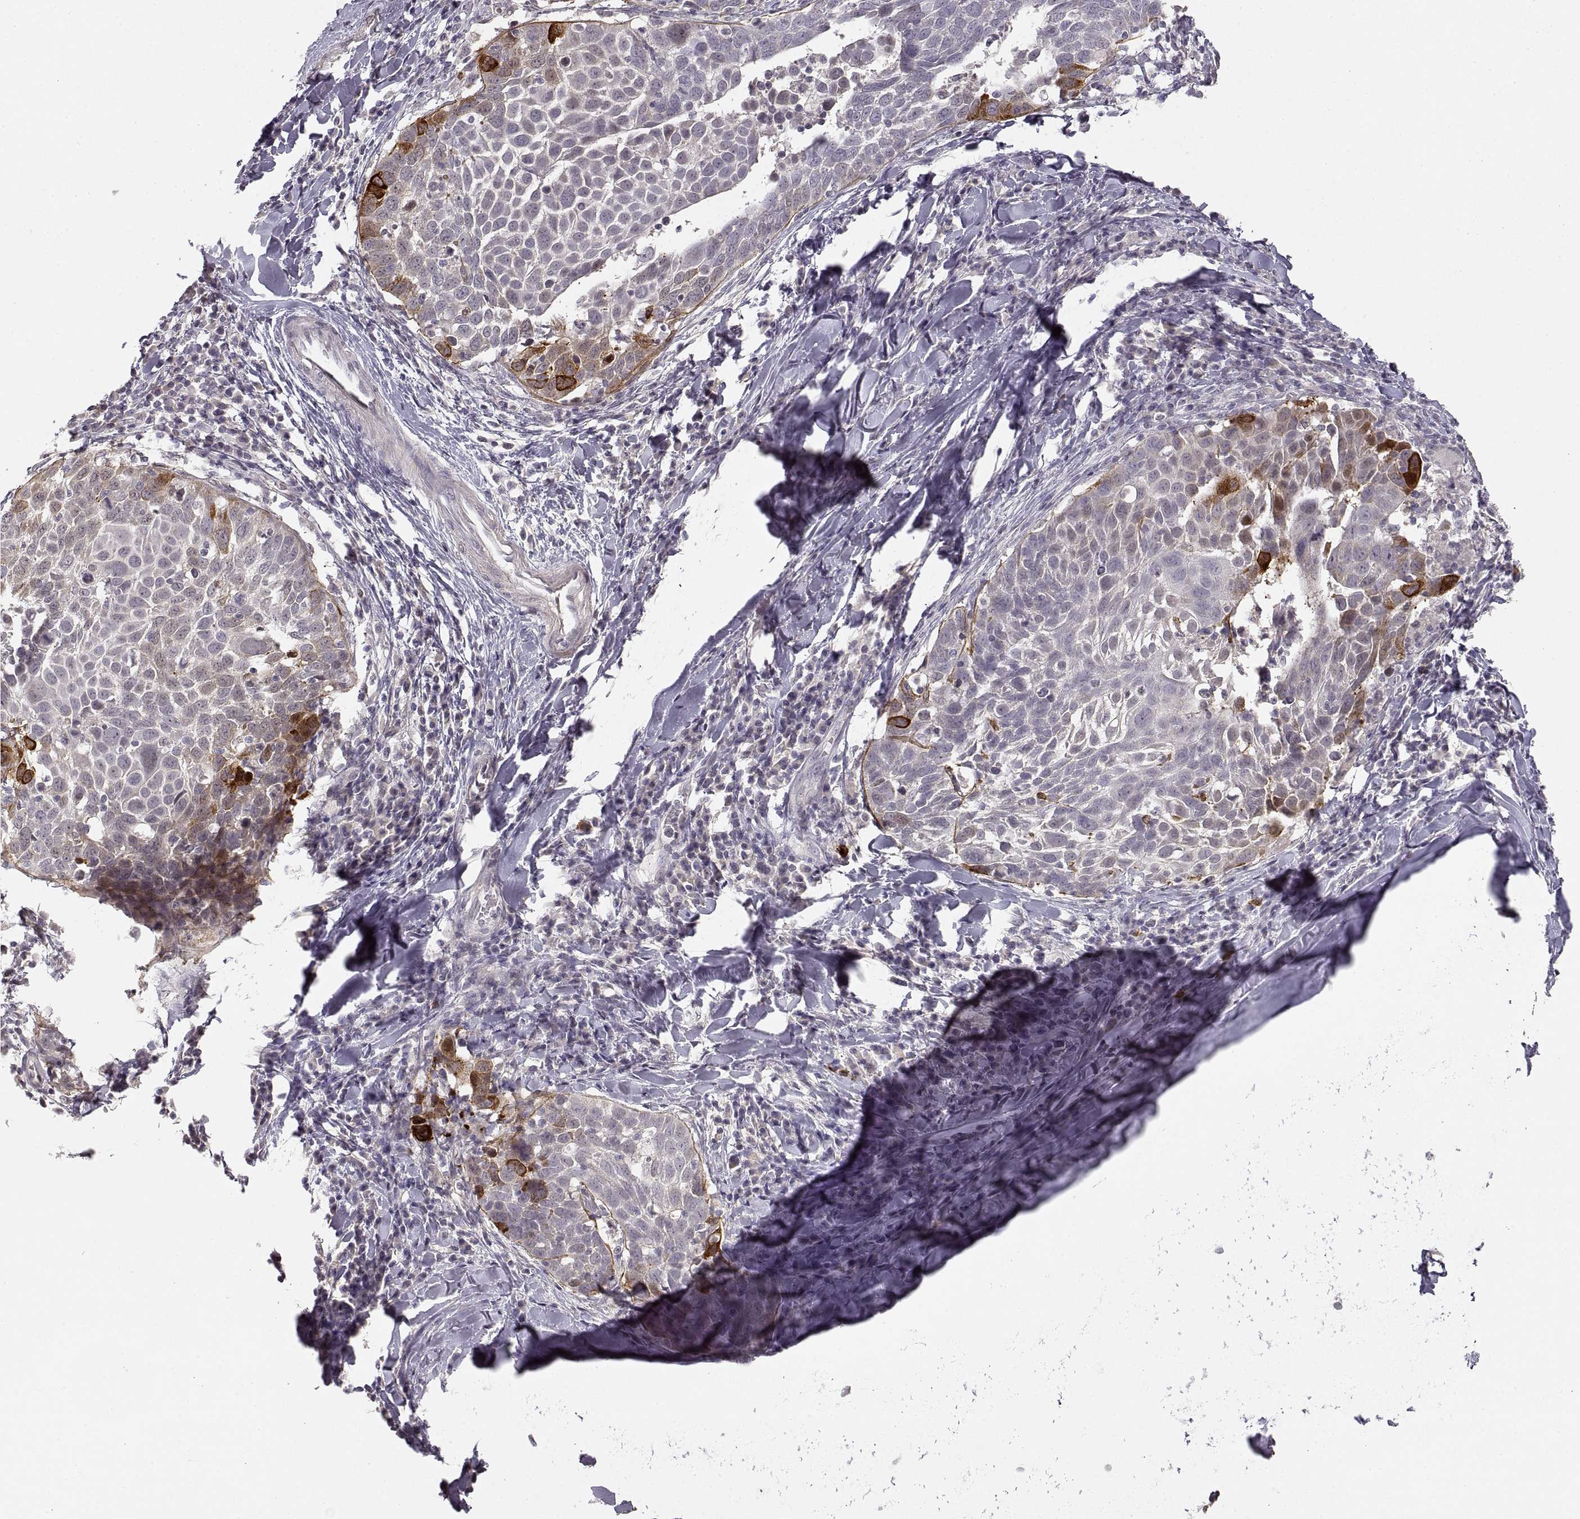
{"staining": {"intensity": "strong", "quantity": "<25%", "location": "cytoplasmic/membranous"}, "tissue": "lung cancer", "cell_type": "Tumor cells", "image_type": "cancer", "snomed": [{"axis": "morphology", "description": "Squamous cell carcinoma, NOS"}, {"axis": "topography", "description": "Lung"}], "caption": "Tumor cells show medium levels of strong cytoplasmic/membranous positivity in about <25% of cells in lung cancer (squamous cell carcinoma).", "gene": "LAMC2", "patient": {"sex": "male", "age": 57}}